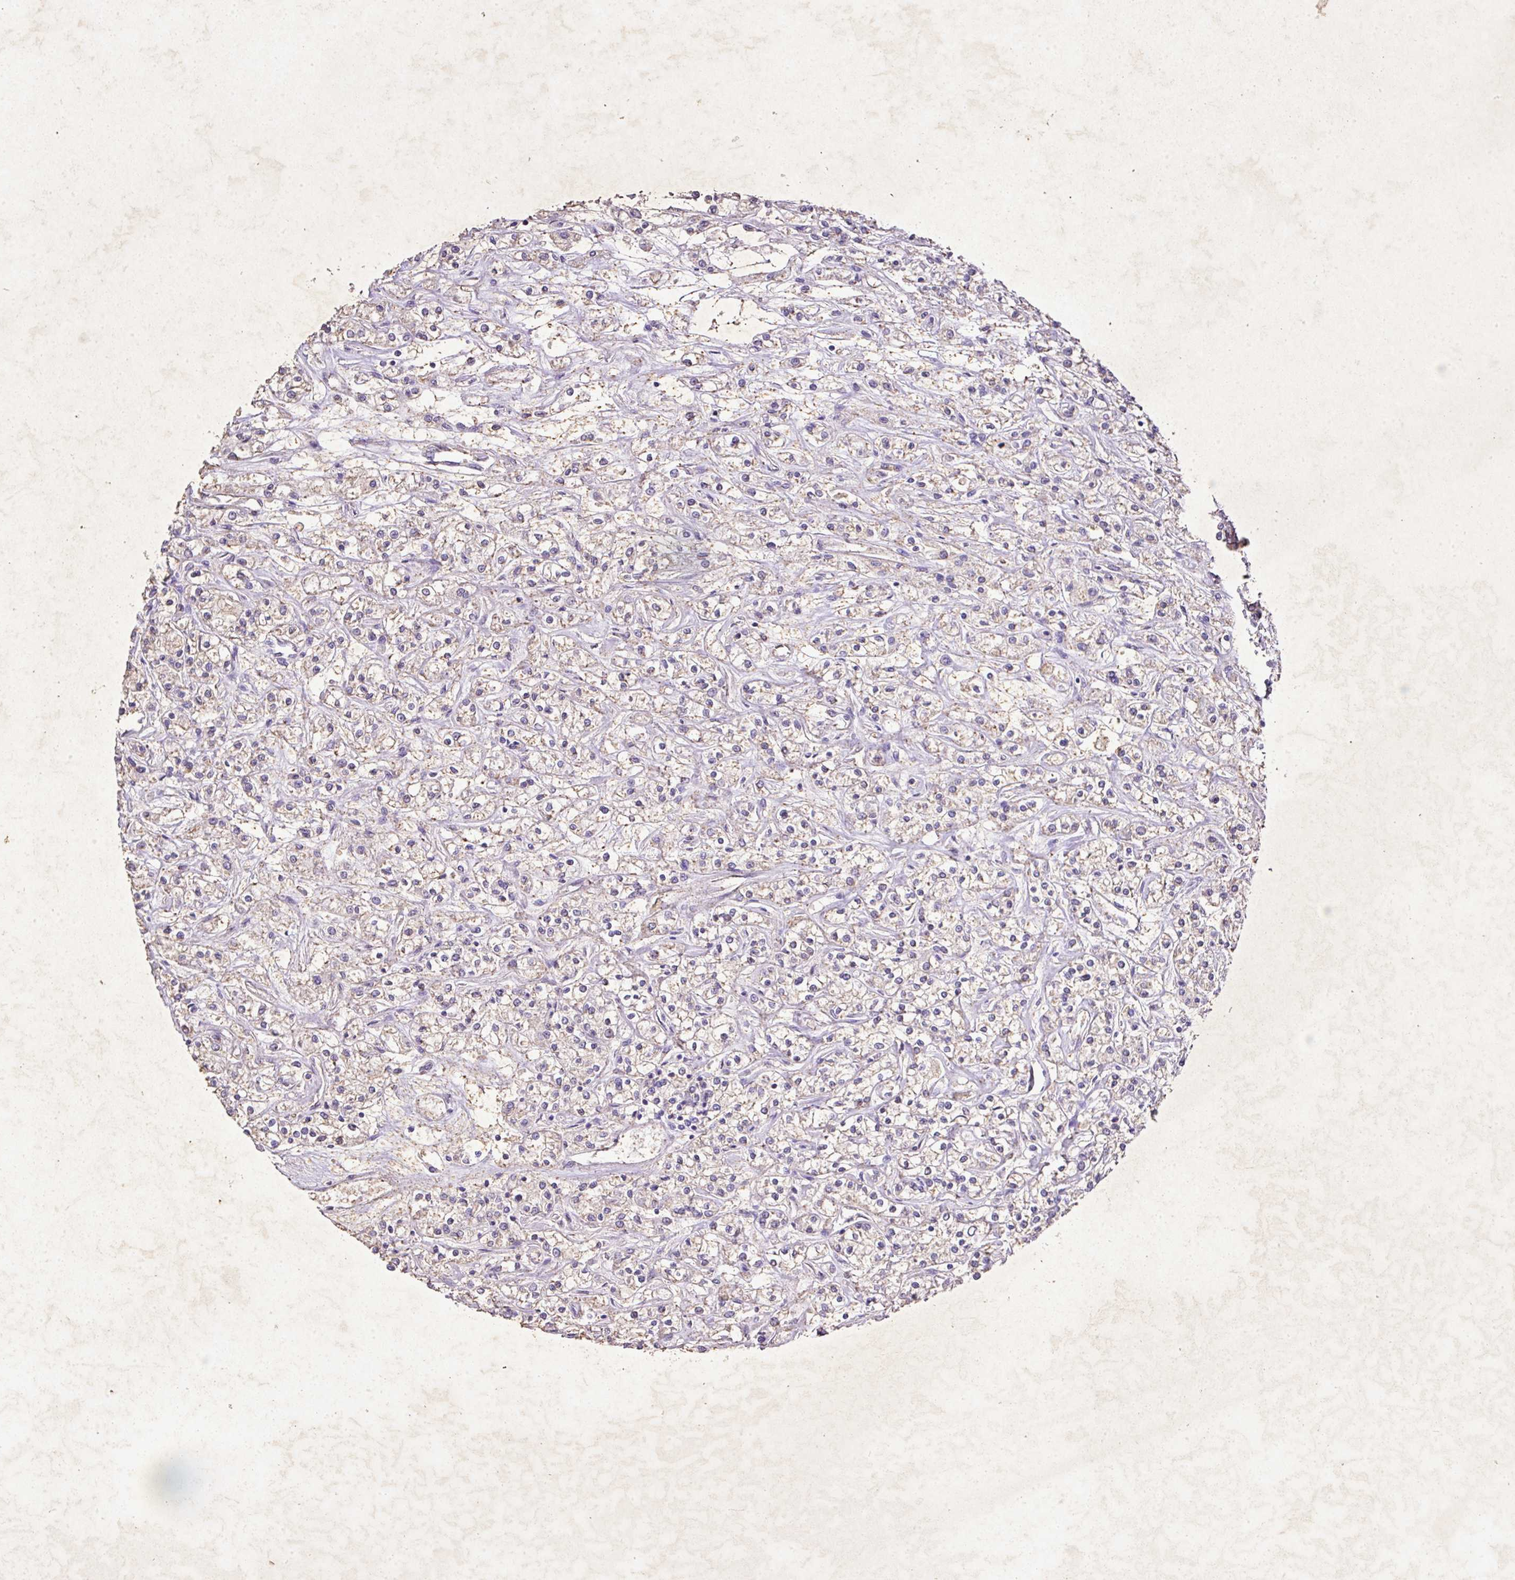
{"staining": {"intensity": "negative", "quantity": "none", "location": "none"}, "tissue": "renal cancer", "cell_type": "Tumor cells", "image_type": "cancer", "snomed": [{"axis": "morphology", "description": "Adenocarcinoma, NOS"}, {"axis": "topography", "description": "Kidney"}], "caption": "A high-resolution photomicrograph shows IHC staining of renal adenocarcinoma, which exhibits no significant staining in tumor cells.", "gene": "KCNJ11", "patient": {"sex": "female", "age": 59}}